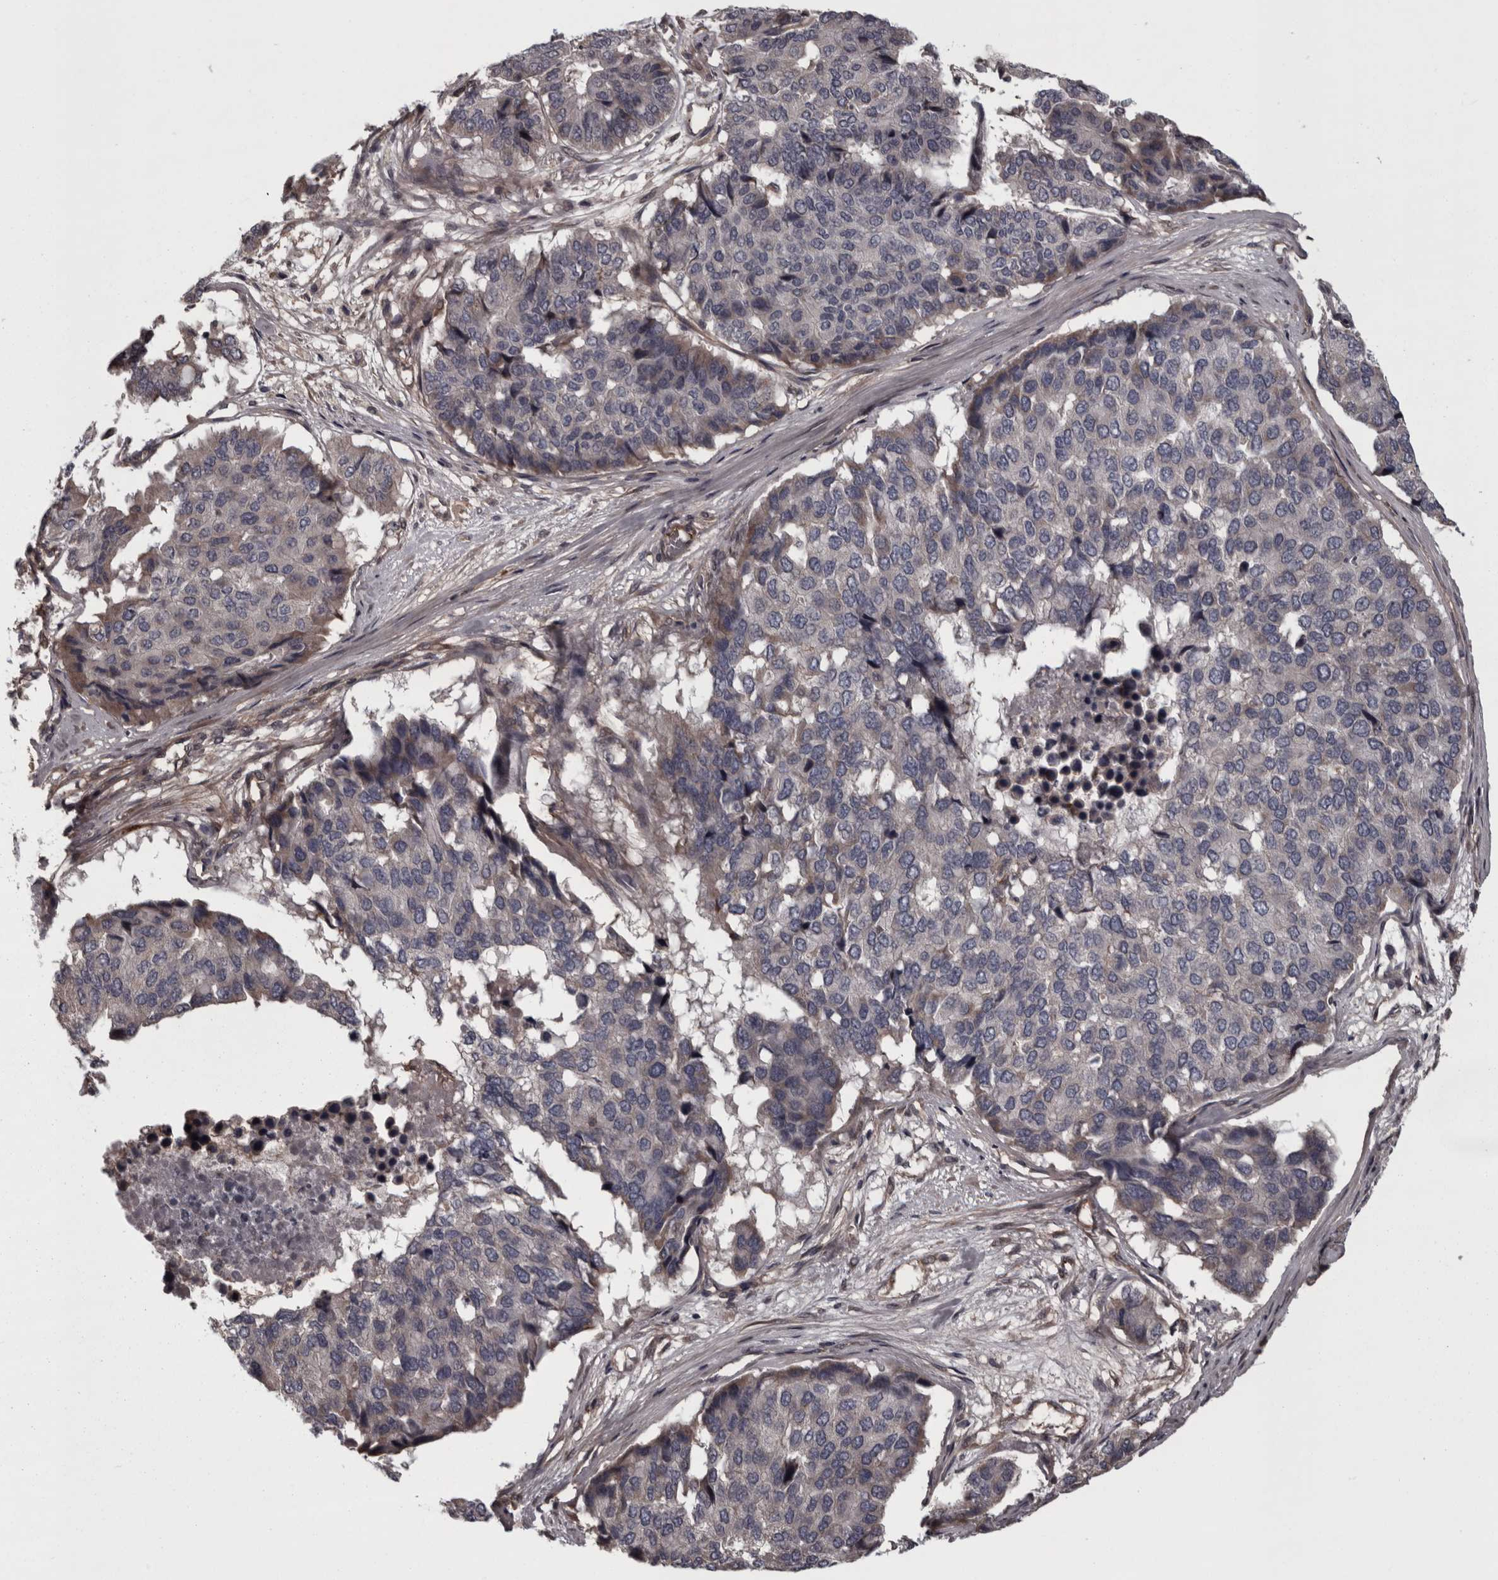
{"staining": {"intensity": "negative", "quantity": "none", "location": "none"}, "tissue": "pancreatic cancer", "cell_type": "Tumor cells", "image_type": "cancer", "snomed": [{"axis": "morphology", "description": "Adenocarcinoma, NOS"}, {"axis": "topography", "description": "Pancreas"}], "caption": "Image shows no protein expression in tumor cells of adenocarcinoma (pancreatic) tissue.", "gene": "RSU1", "patient": {"sex": "male", "age": 50}}